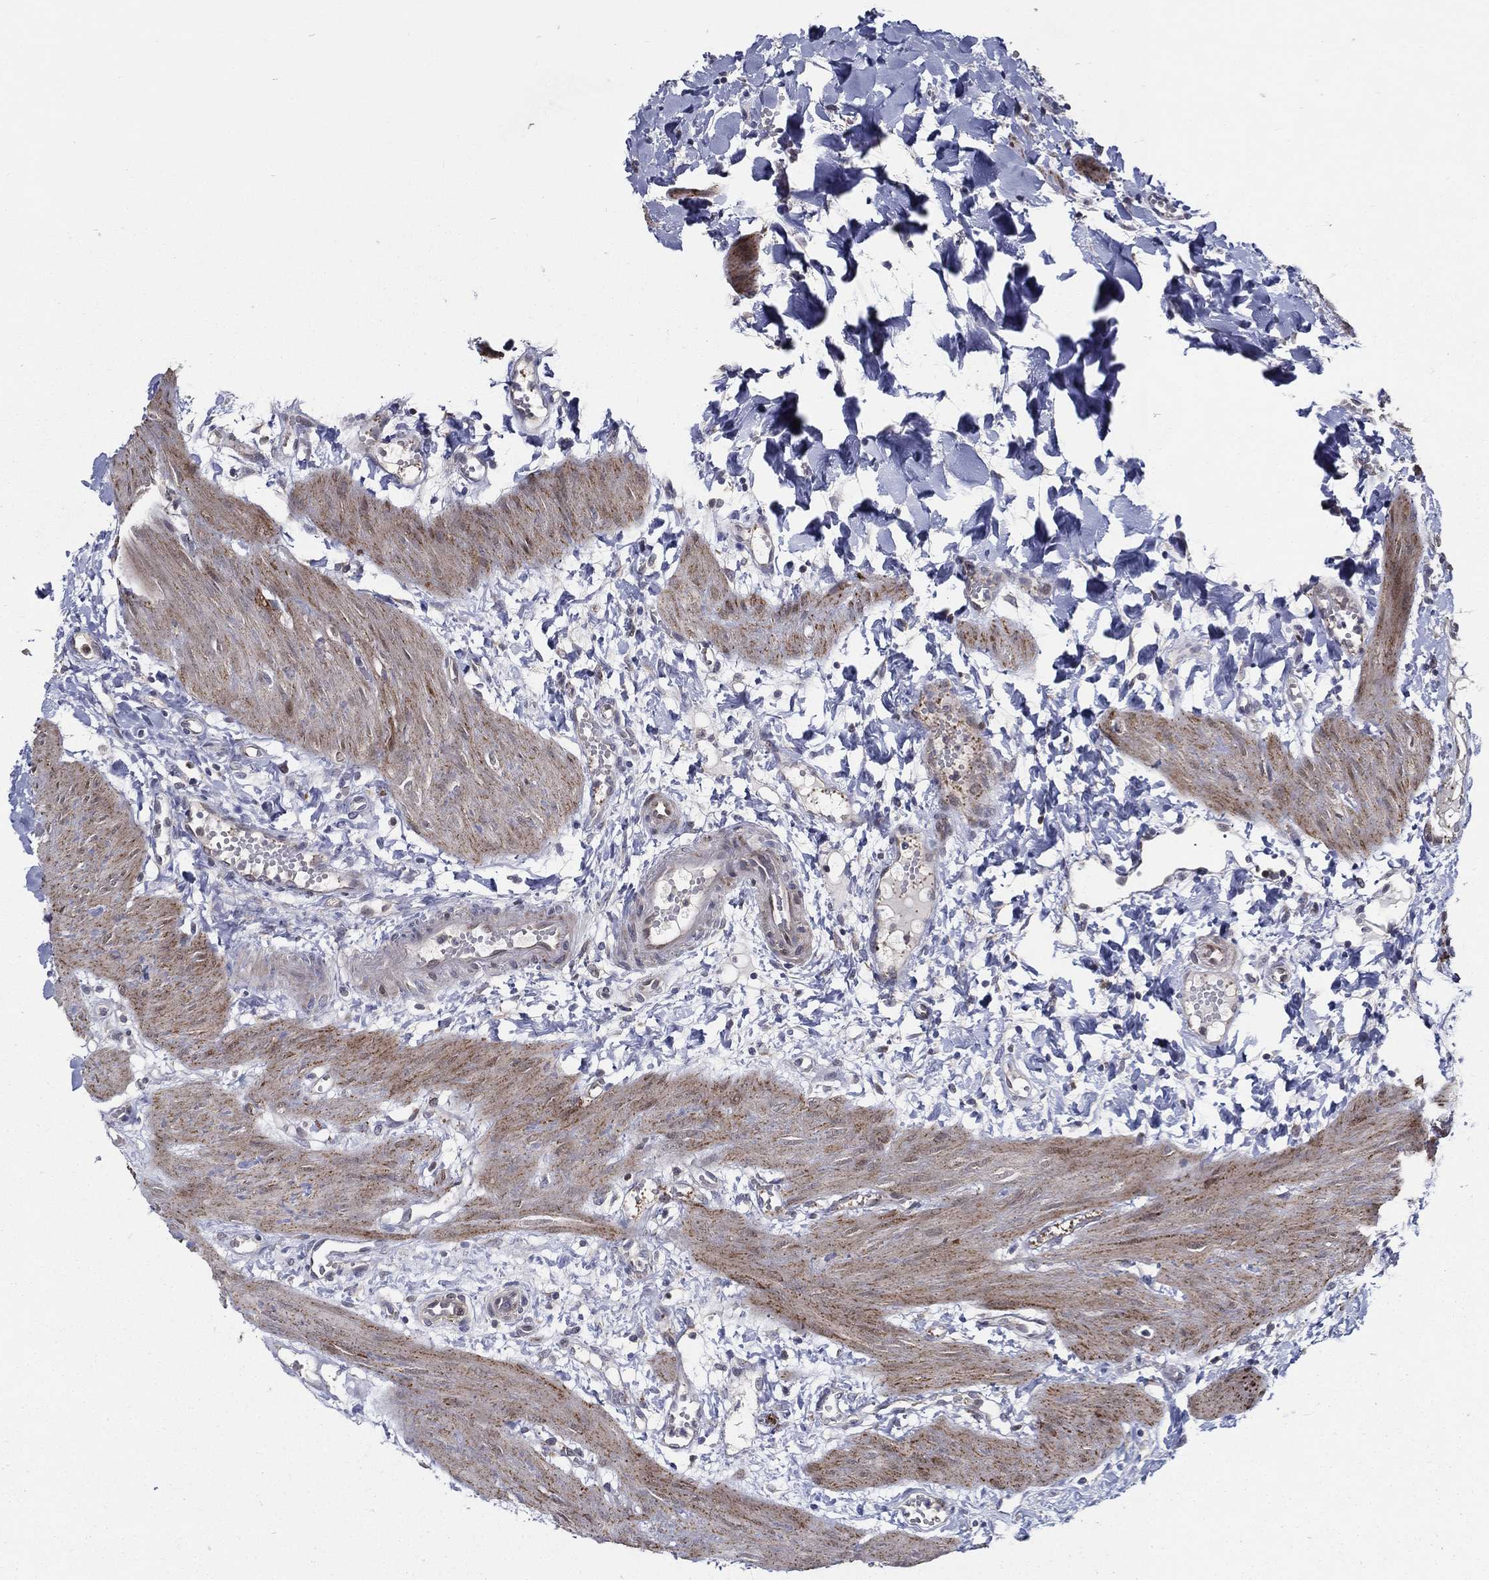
{"staining": {"intensity": "moderate", "quantity": "<25%", "location": "cytoplasmic/membranous"}, "tissue": "gallbladder", "cell_type": "Glandular cells", "image_type": "normal", "snomed": [{"axis": "morphology", "description": "Normal tissue, NOS"}, {"axis": "topography", "description": "Gallbladder"}], "caption": "Glandular cells show low levels of moderate cytoplasmic/membranous positivity in about <25% of cells in unremarkable gallbladder. The staining is performed using DAB (3,3'-diaminobenzidine) brown chromogen to label protein expression. The nuclei are counter-stained blue using hematoxylin.", "gene": "ARHGAP11A", "patient": {"sex": "female", "age": 24}}